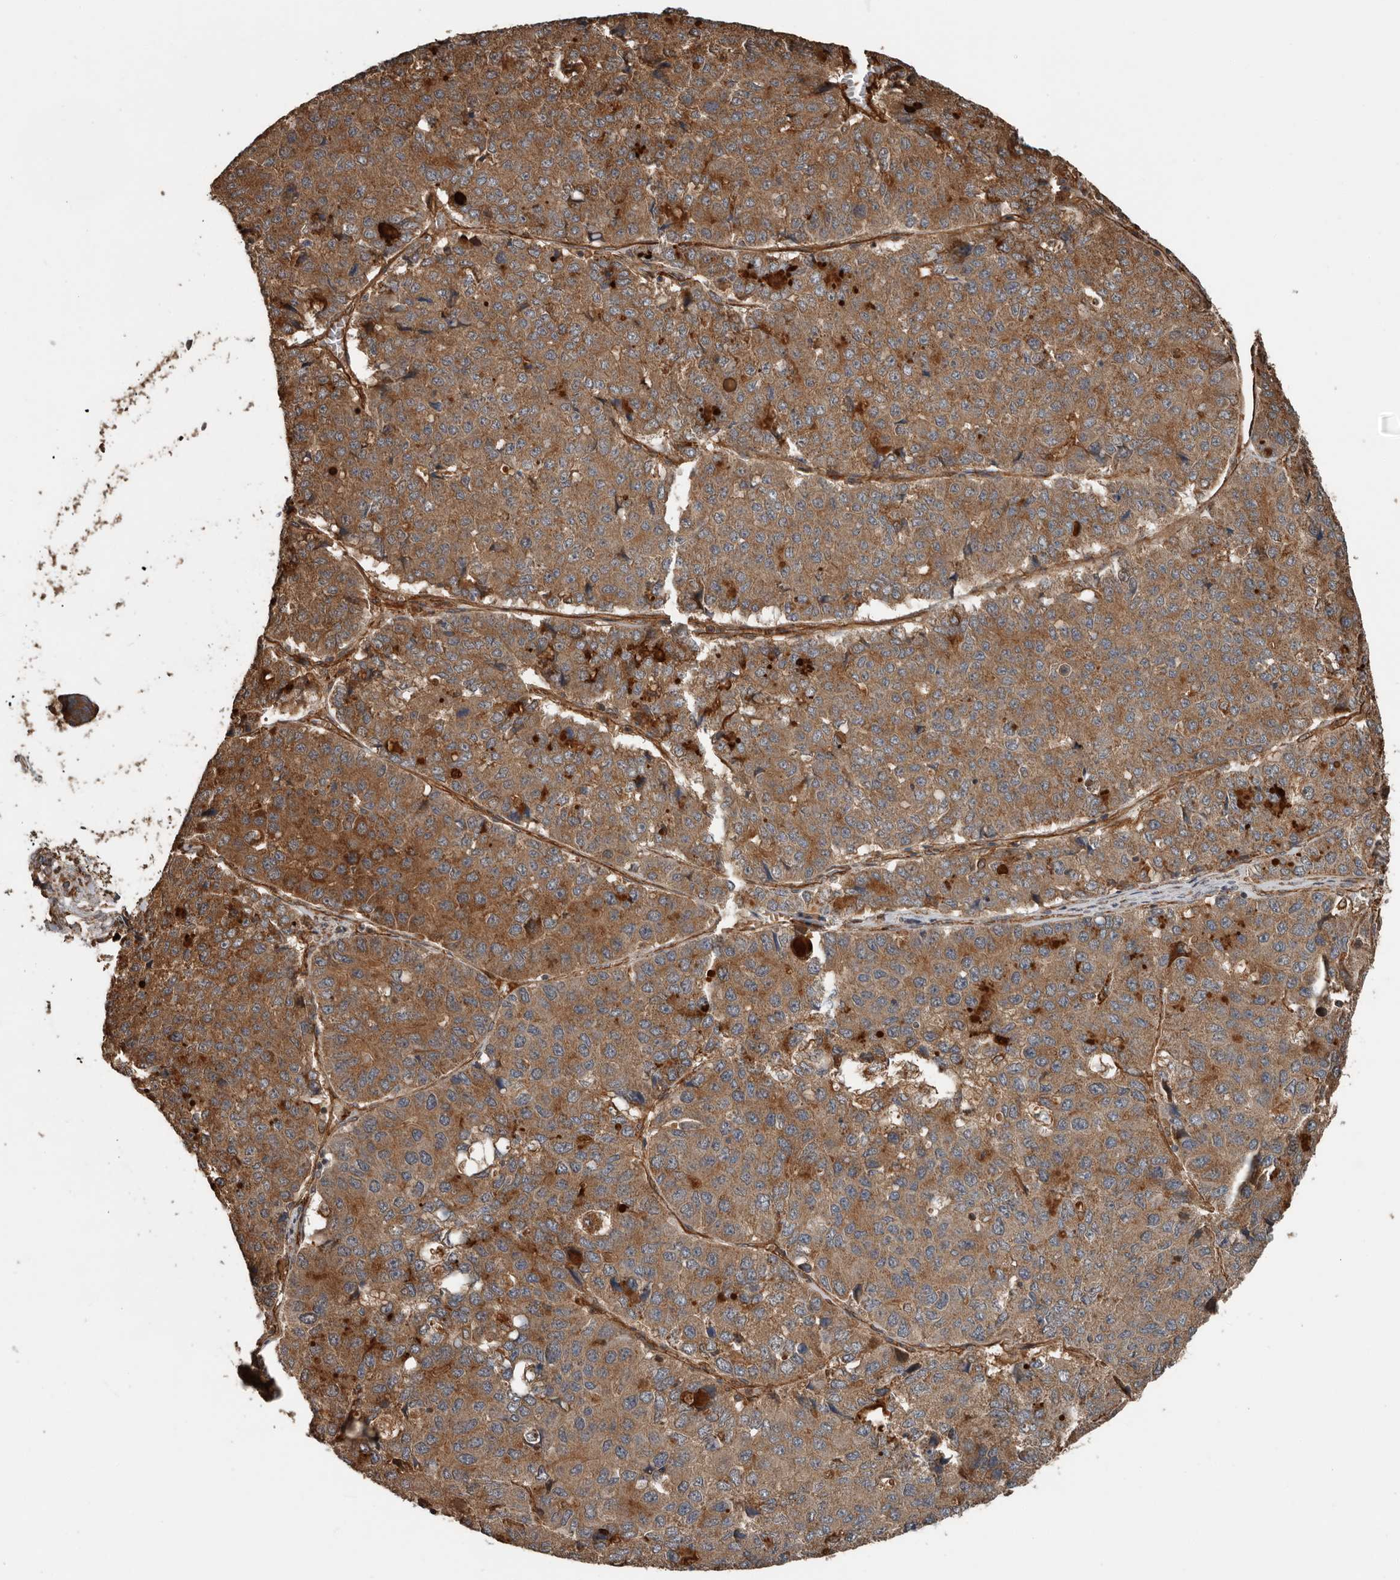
{"staining": {"intensity": "moderate", "quantity": ">75%", "location": "cytoplasmic/membranous"}, "tissue": "pancreatic cancer", "cell_type": "Tumor cells", "image_type": "cancer", "snomed": [{"axis": "morphology", "description": "Adenocarcinoma, NOS"}, {"axis": "topography", "description": "Pancreas"}], "caption": "This micrograph reveals immunohistochemistry staining of adenocarcinoma (pancreatic), with medium moderate cytoplasmic/membranous positivity in approximately >75% of tumor cells.", "gene": "YOD1", "patient": {"sex": "male", "age": 50}}